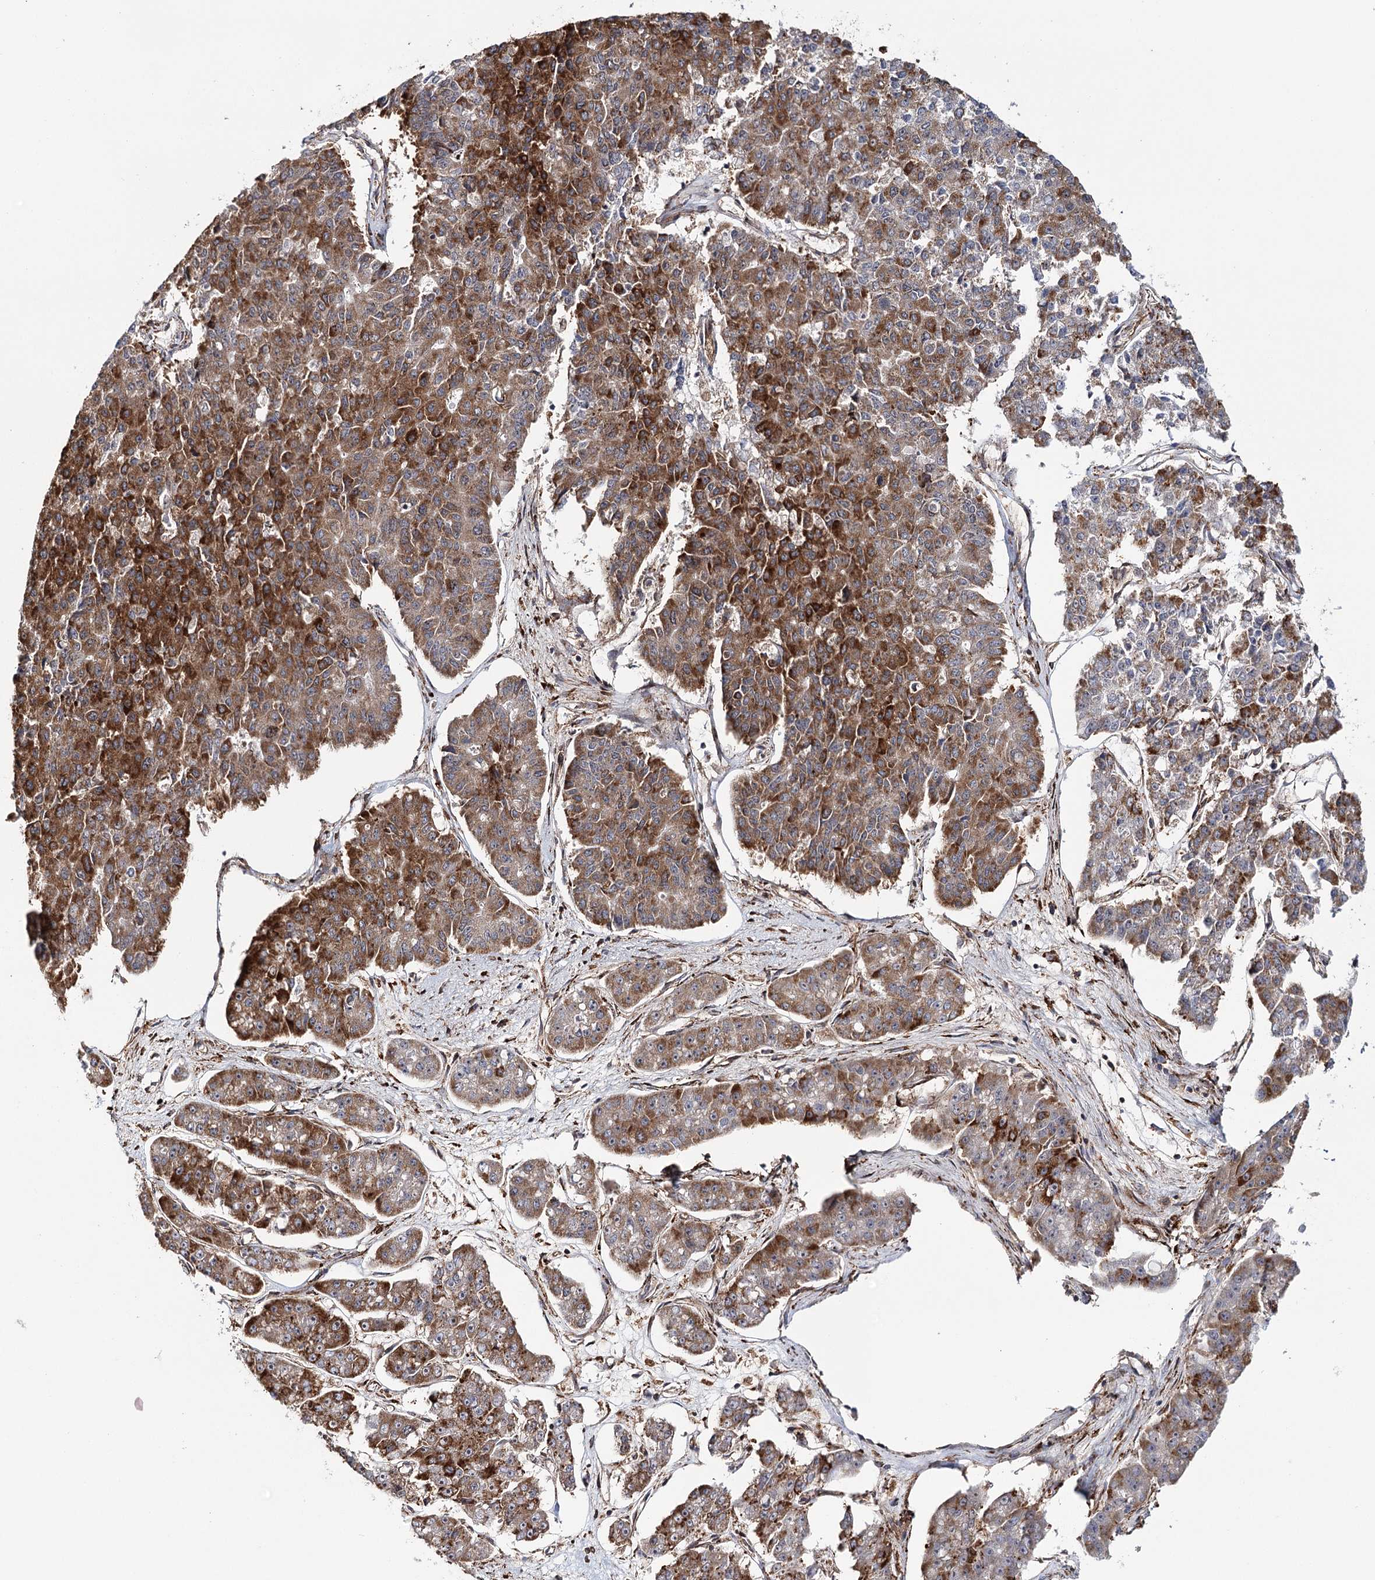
{"staining": {"intensity": "strong", "quantity": ">75%", "location": "cytoplasmic/membranous"}, "tissue": "pancreatic cancer", "cell_type": "Tumor cells", "image_type": "cancer", "snomed": [{"axis": "morphology", "description": "Adenocarcinoma, NOS"}, {"axis": "topography", "description": "Pancreas"}], "caption": "Immunohistochemistry (IHC) histopathology image of neoplastic tissue: human pancreatic cancer (adenocarcinoma) stained using immunohistochemistry (IHC) exhibits high levels of strong protein expression localized specifically in the cytoplasmic/membranous of tumor cells, appearing as a cytoplasmic/membranous brown color.", "gene": "MKNK1", "patient": {"sex": "male", "age": 50}}